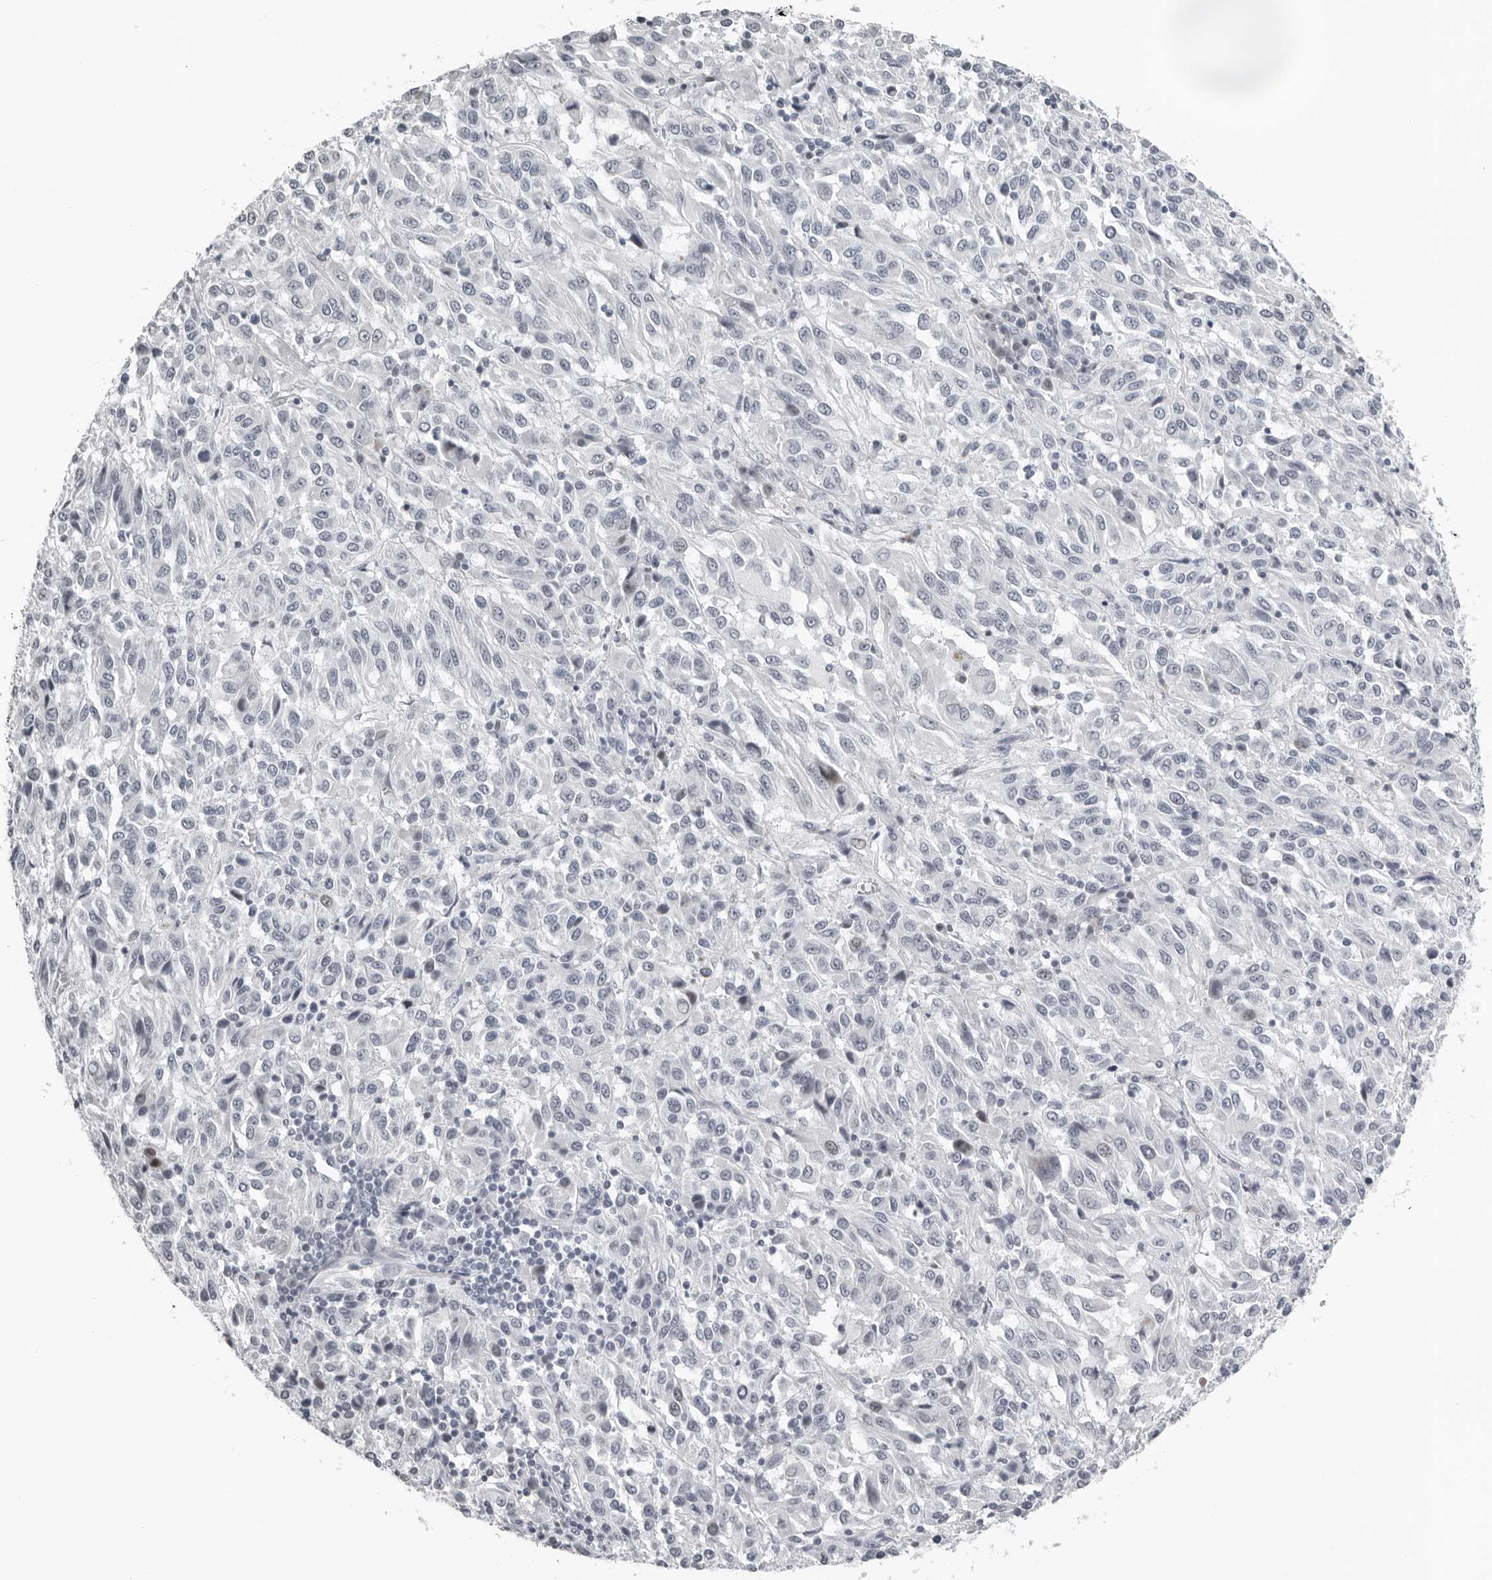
{"staining": {"intensity": "negative", "quantity": "none", "location": "none"}, "tissue": "melanoma", "cell_type": "Tumor cells", "image_type": "cancer", "snomed": [{"axis": "morphology", "description": "Malignant melanoma, Metastatic site"}, {"axis": "topography", "description": "Lung"}], "caption": "Human melanoma stained for a protein using IHC displays no expression in tumor cells.", "gene": "PPP1R42", "patient": {"sex": "male", "age": 64}}